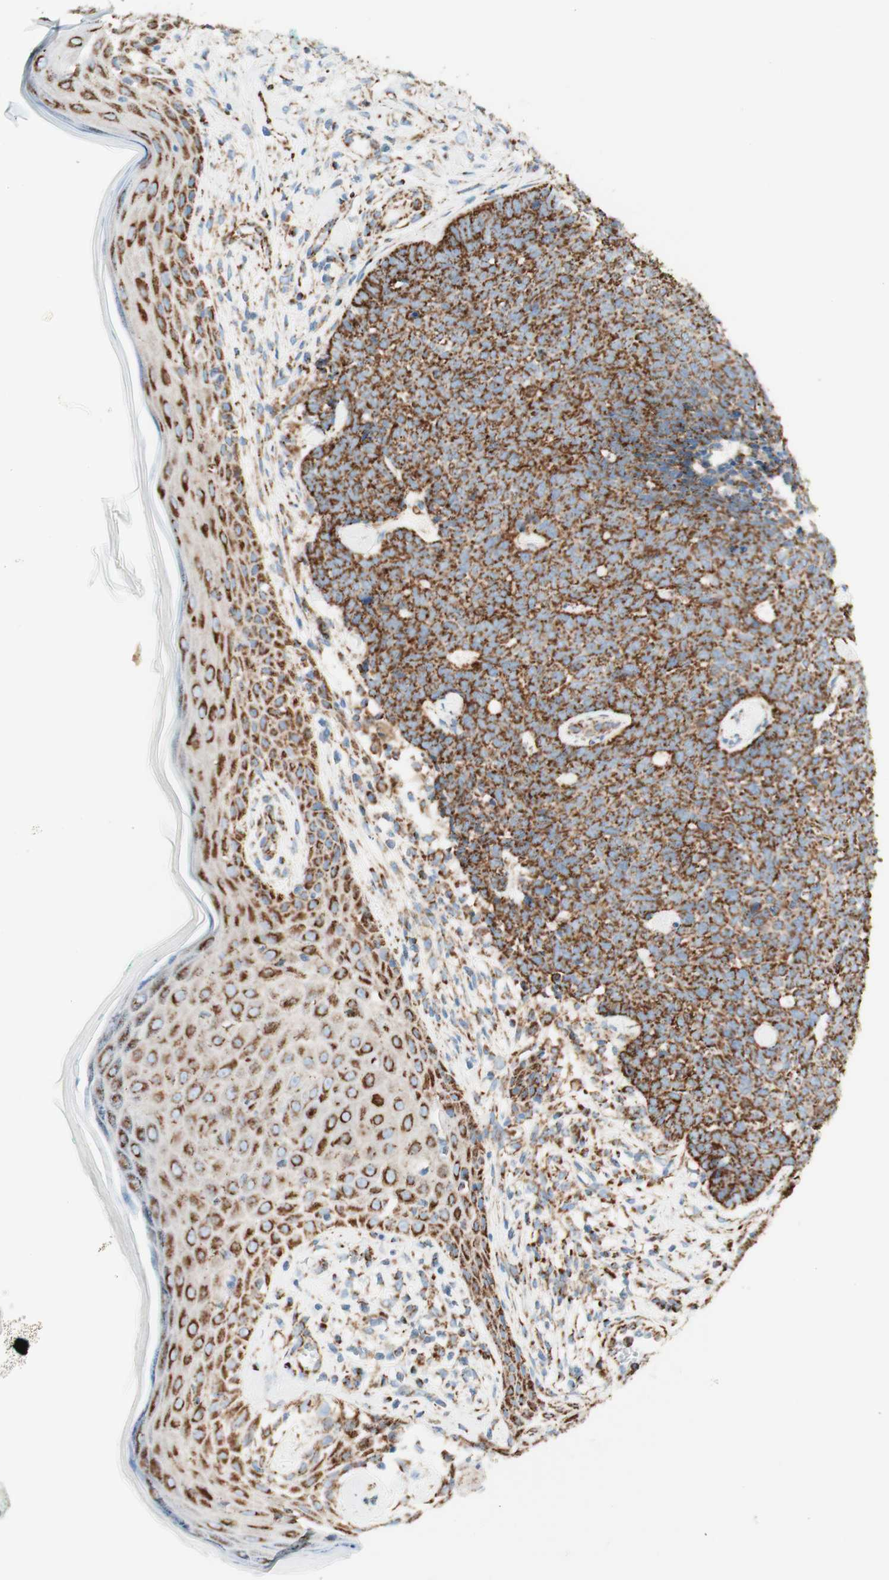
{"staining": {"intensity": "strong", "quantity": ">75%", "location": "cytoplasmic/membranous"}, "tissue": "skin cancer", "cell_type": "Tumor cells", "image_type": "cancer", "snomed": [{"axis": "morphology", "description": "Basal cell carcinoma"}, {"axis": "topography", "description": "Skin"}], "caption": "An immunohistochemistry (IHC) photomicrograph of tumor tissue is shown. Protein staining in brown labels strong cytoplasmic/membranous positivity in basal cell carcinoma (skin) within tumor cells.", "gene": "TOMM20", "patient": {"sex": "female", "age": 84}}